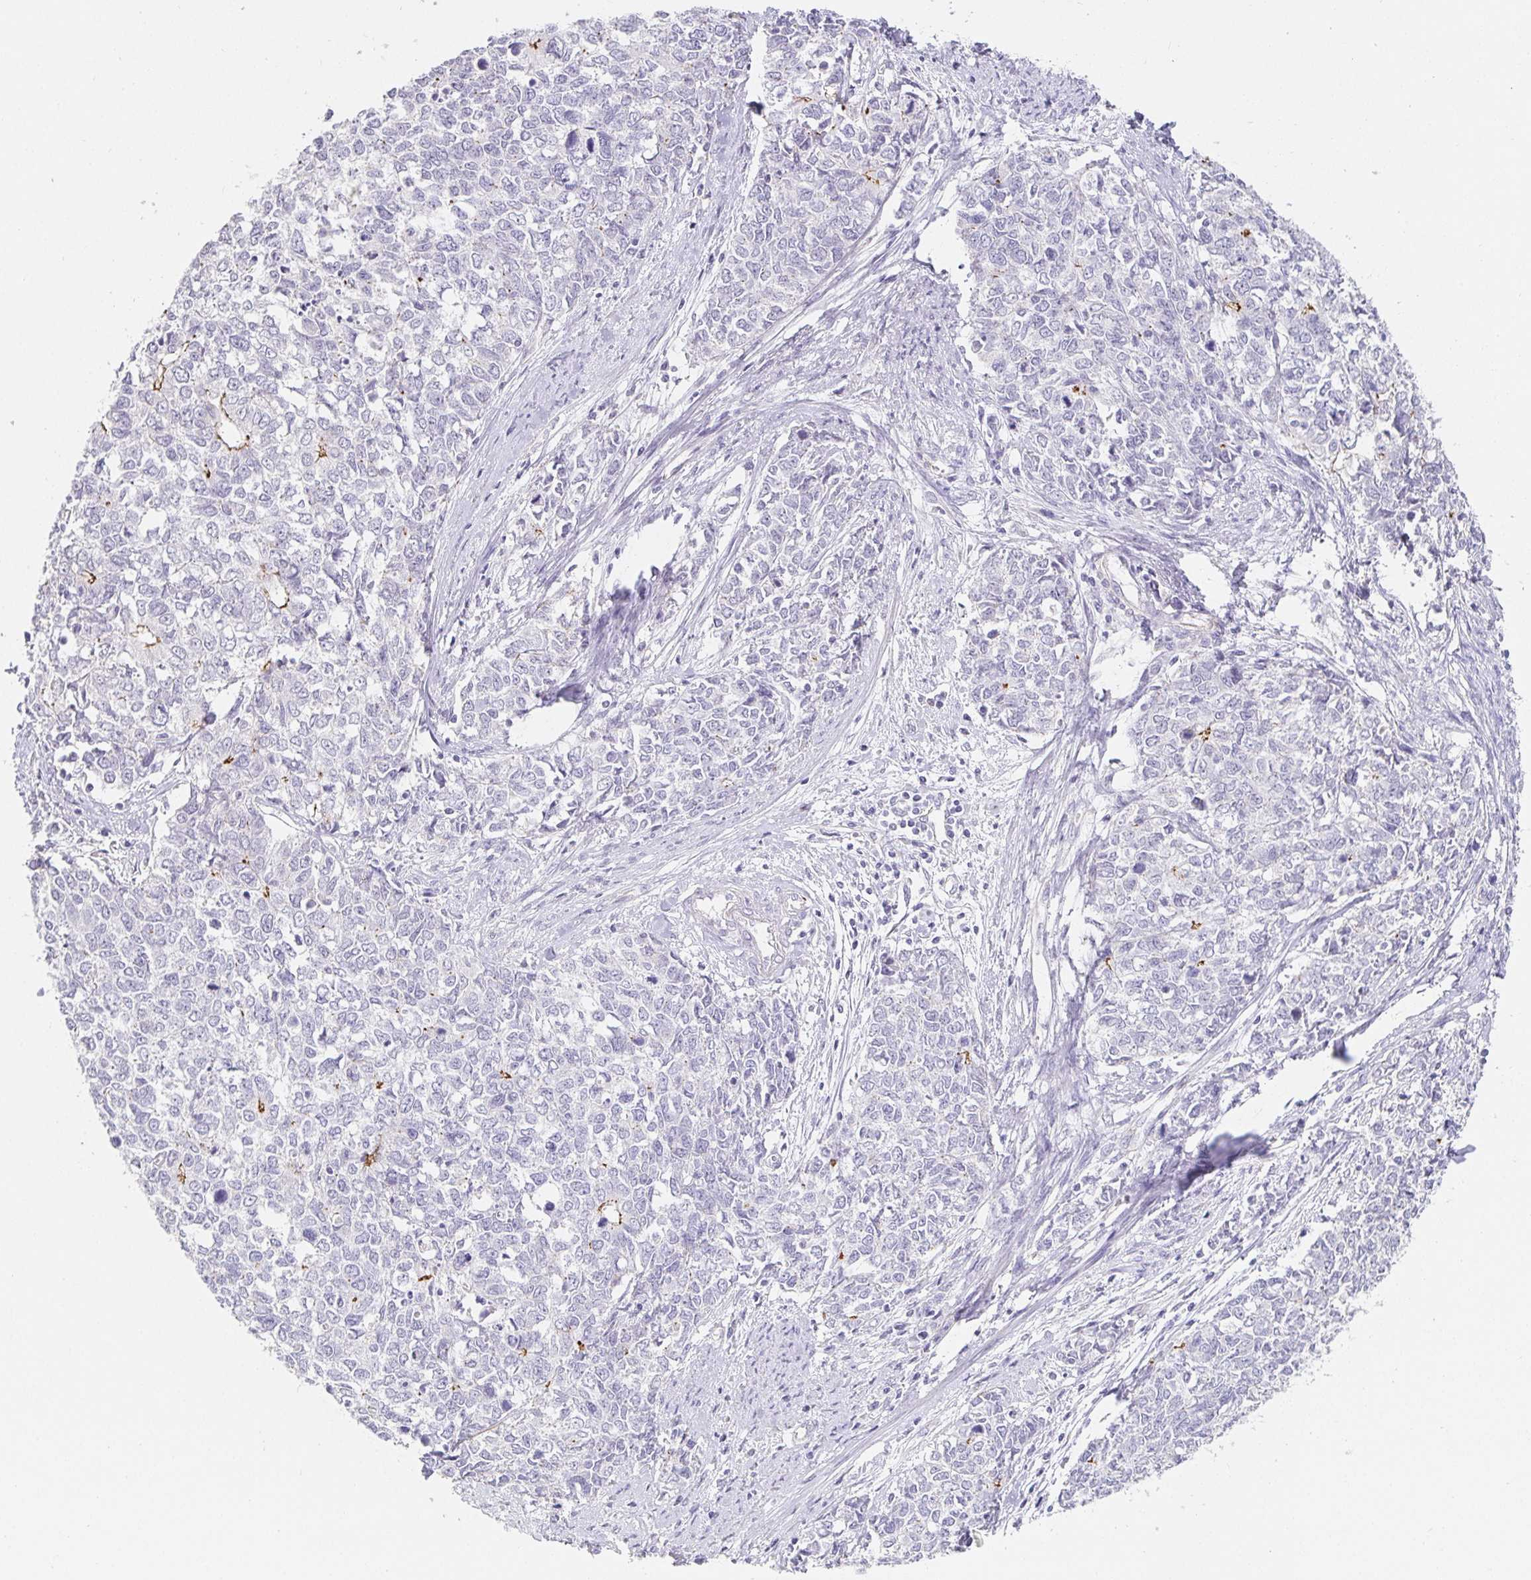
{"staining": {"intensity": "negative", "quantity": "none", "location": "none"}, "tissue": "cervical cancer", "cell_type": "Tumor cells", "image_type": "cancer", "snomed": [{"axis": "morphology", "description": "Adenocarcinoma, NOS"}, {"axis": "topography", "description": "Cervix"}], "caption": "This is a micrograph of immunohistochemistry staining of cervical cancer, which shows no positivity in tumor cells.", "gene": "PDX1", "patient": {"sex": "female", "age": 63}}